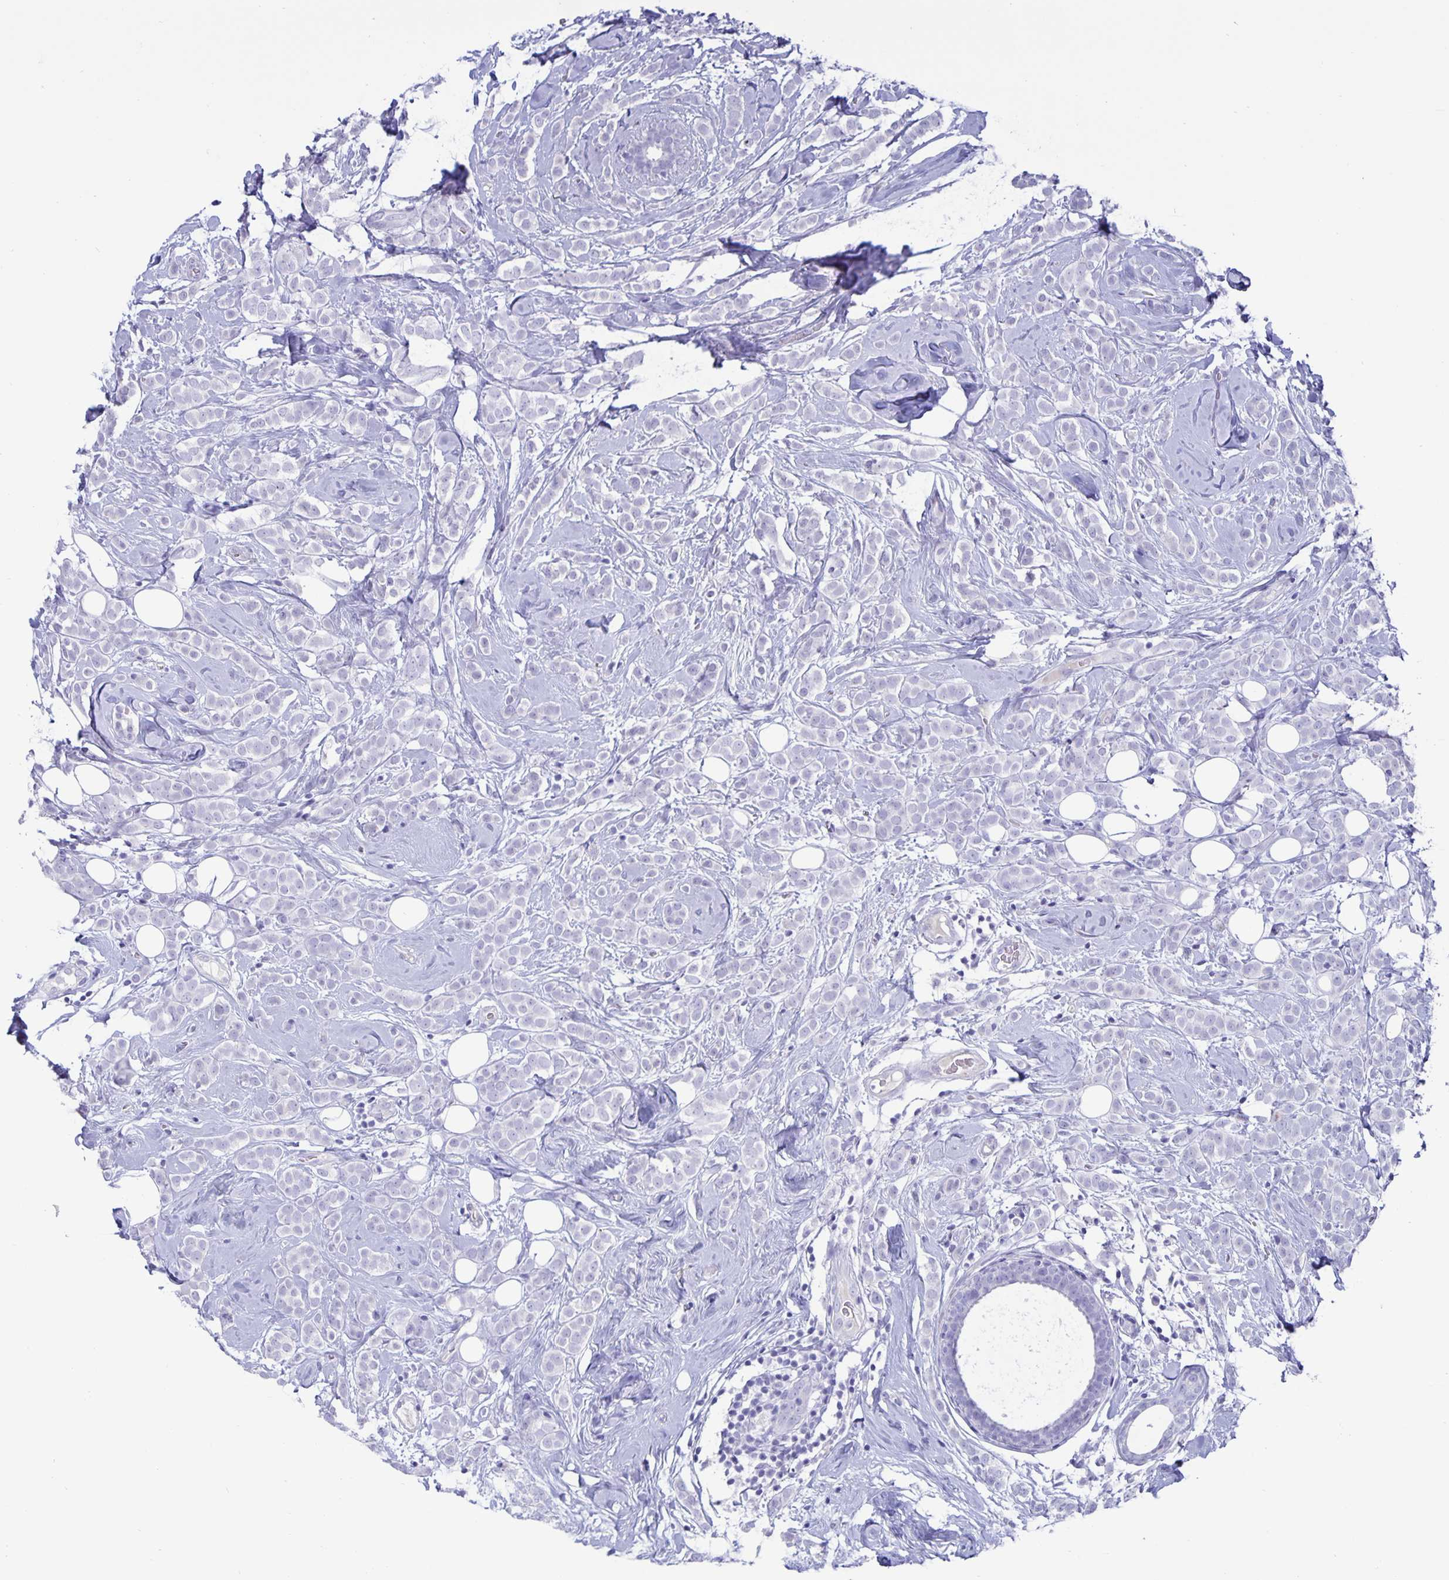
{"staining": {"intensity": "negative", "quantity": "none", "location": "none"}, "tissue": "breast cancer", "cell_type": "Tumor cells", "image_type": "cancer", "snomed": [{"axis": "morphology", "description": "Lobular carcinoma"}, {"axis": "topography", "description": "Breast"}], "caption": "An IHC histopathology image of lobular carcinoma (breast) is shown. There is no staining in tumor cells of lobular carcinoma (breast).", "gene": "BPIFA3", "patient": {"sex": "female", "age": 49}}